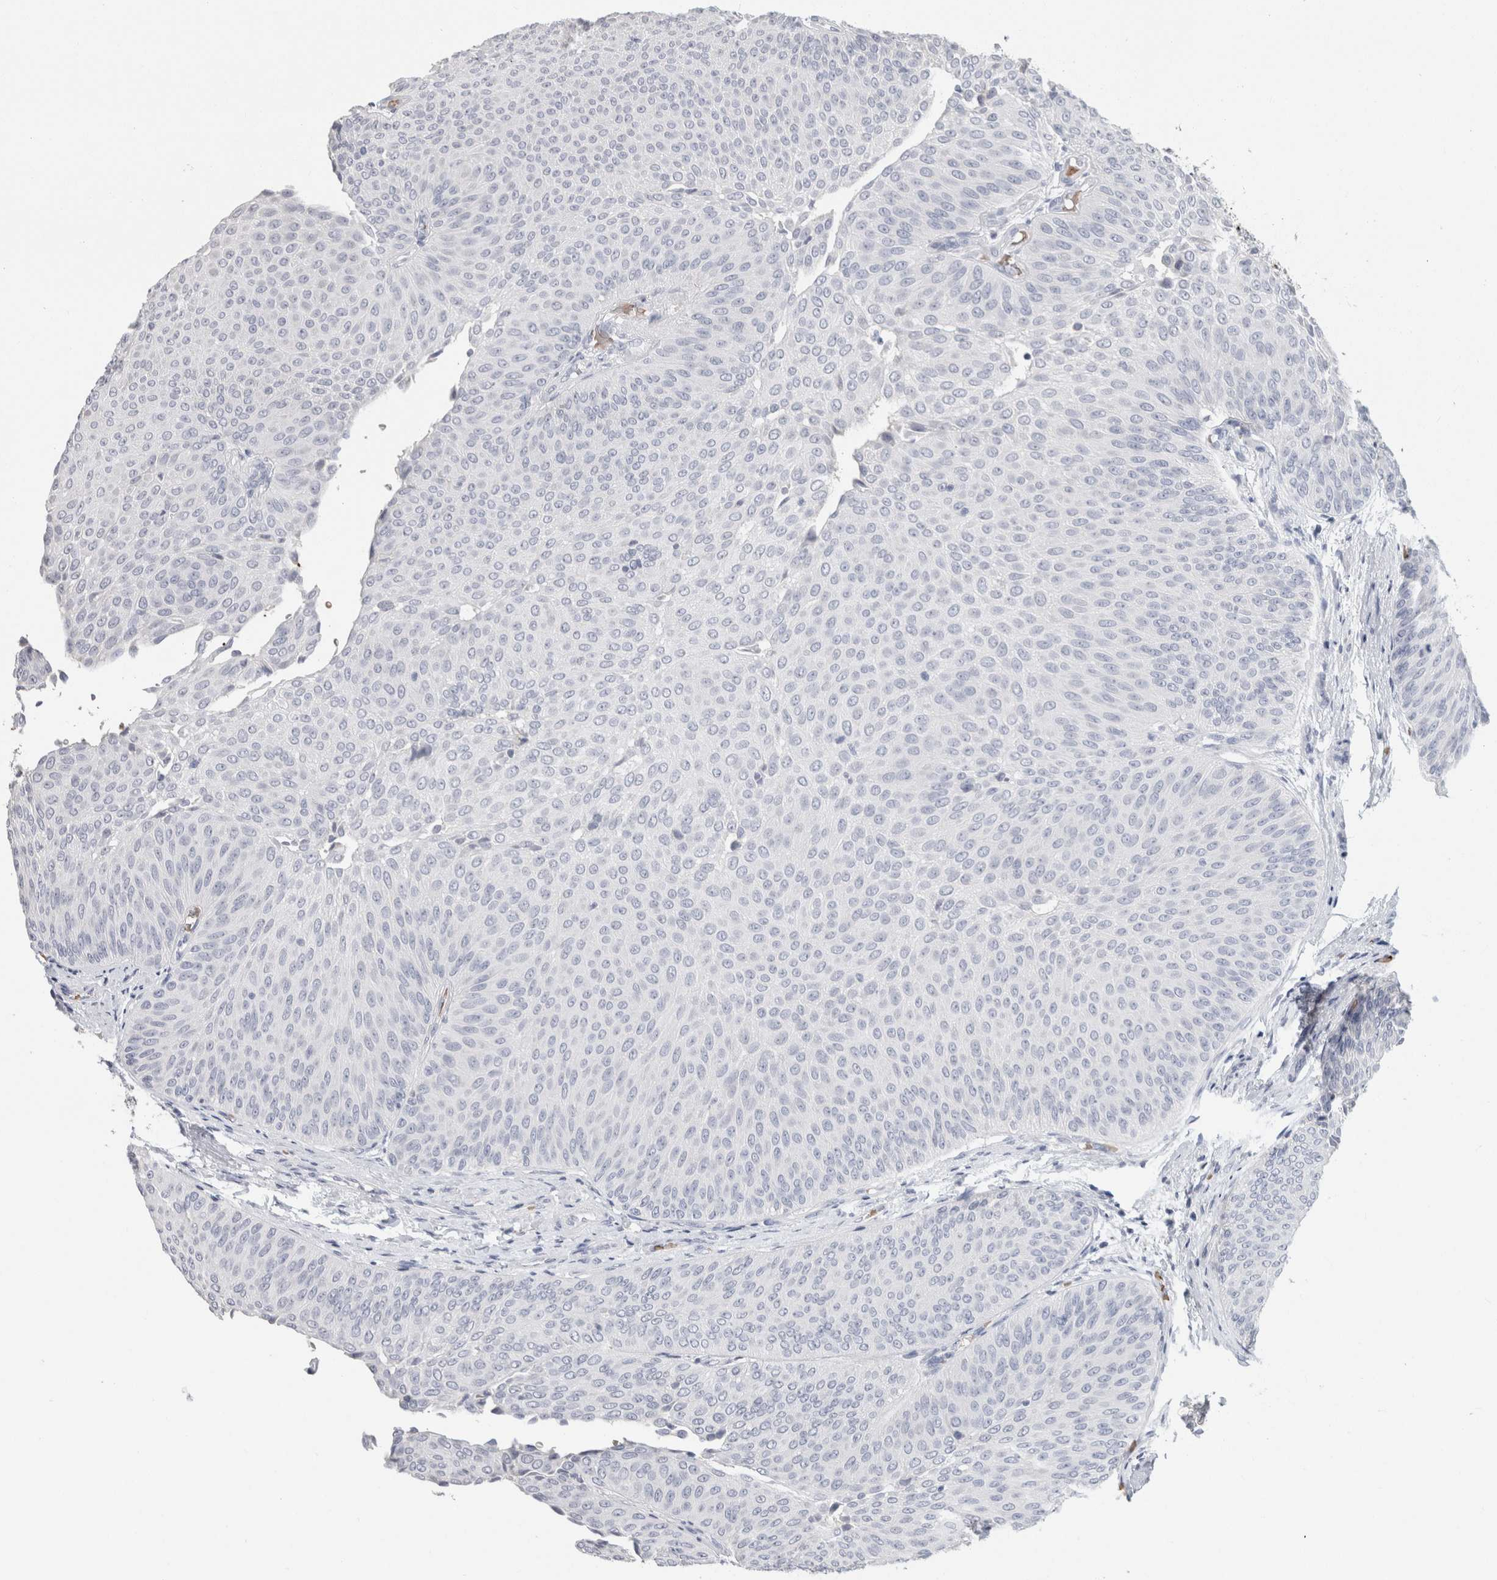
{"staining": {"intensity": "negative", "quantity": "none", "location": "none"}, "tissue": "urothelial cancer", "cell_type": "Tumor cells", "image_type": "cancer", "snomed": [{"axis": "morphology", "description": "Urothelial carcinoma, Low grade"}, {"axis": "topography", "description": "Urinary bladder"}], "caption": "IHC histopathology image of human urothelial cancer stained for a protein (brown), which demonstrates no staining in tumor cells.", "gene": "CA1", "patient": {"sex": "female", "age": 60}}